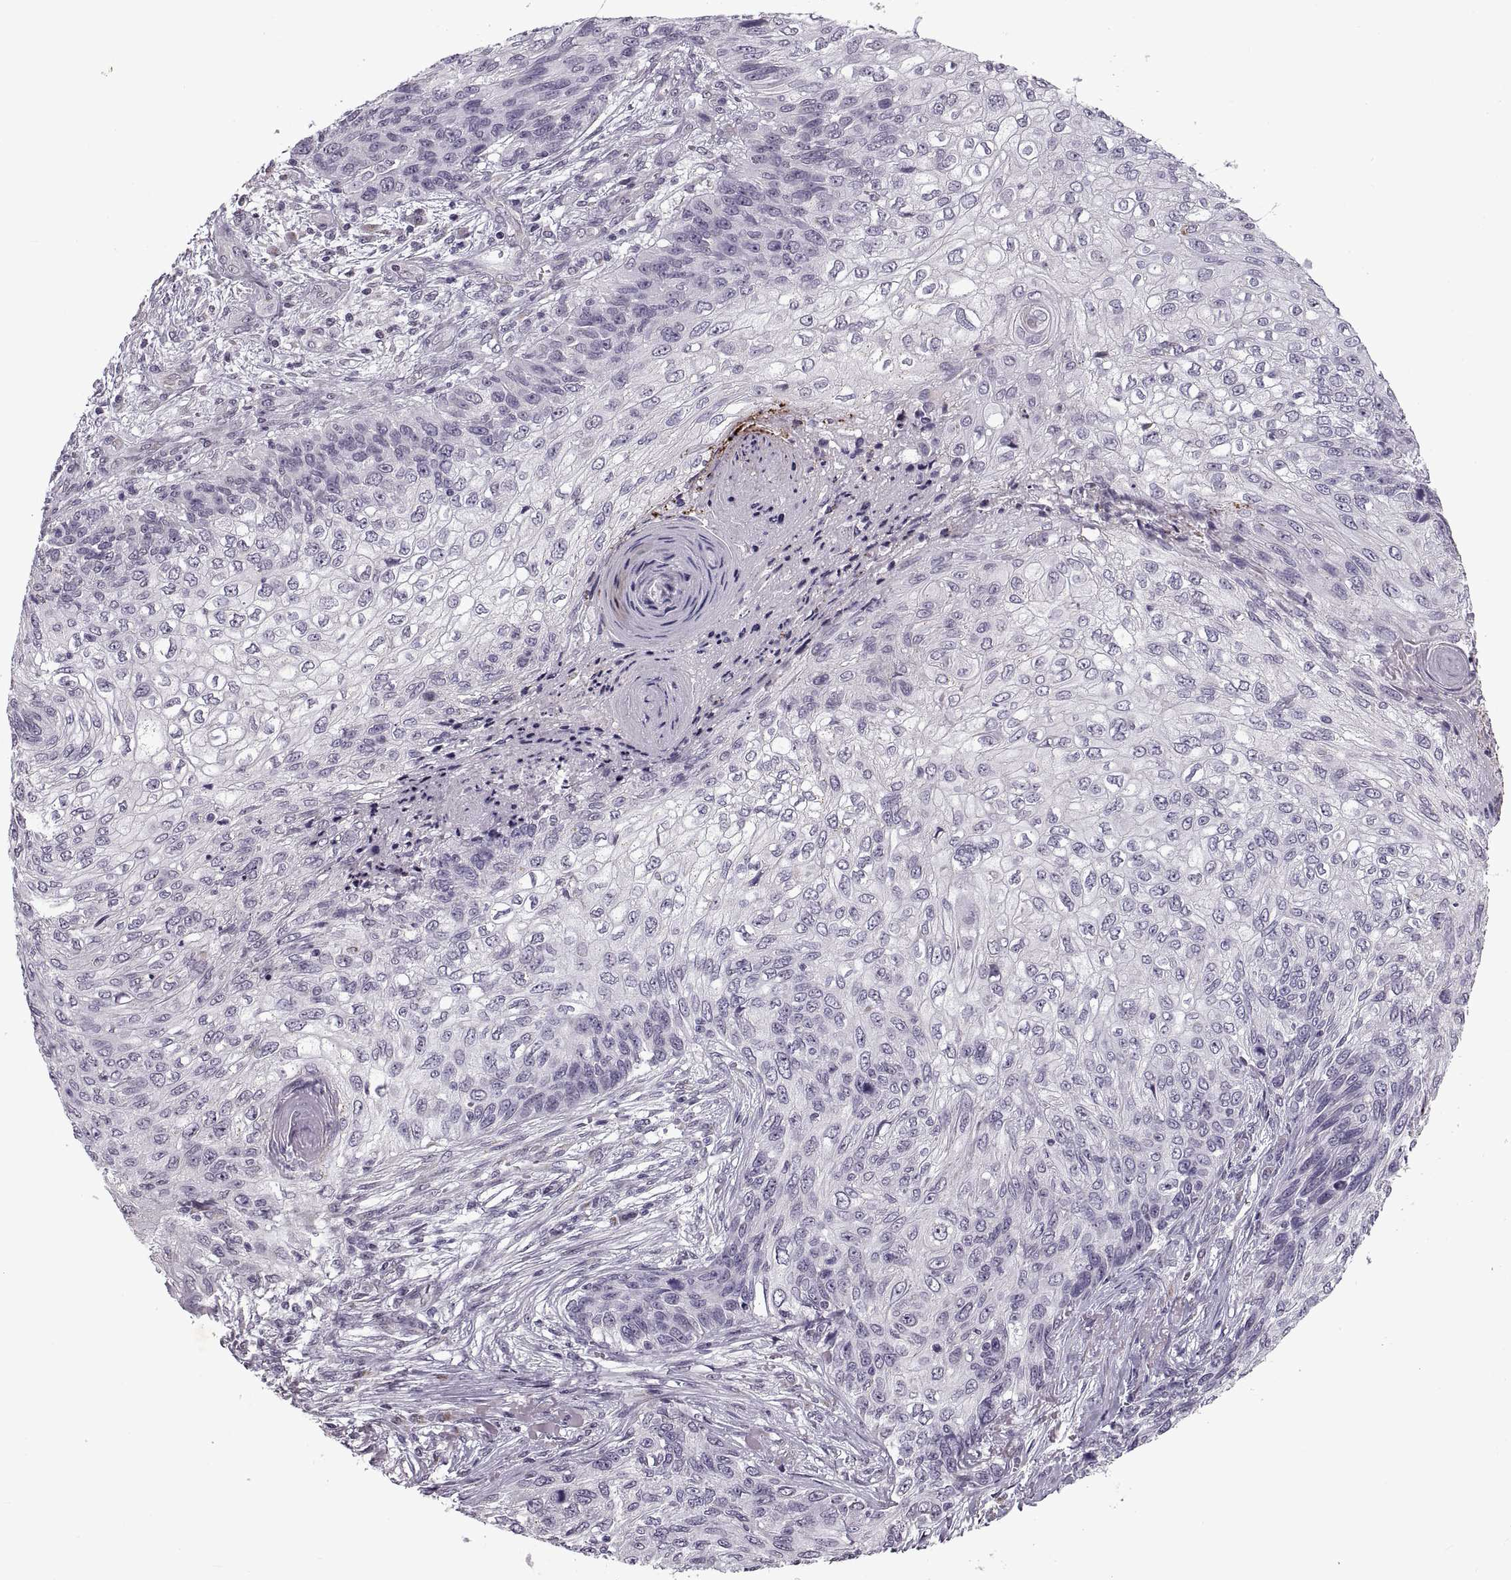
{"staining": {"intensity": "negative", "quantity": "none", "location": "none"}, "tissue": "skin cancer", "cell_type": "Tumor cells", "image_type": "cancer", "snomed": [{"axis": "morphology", "description": "Squamous cell carcinoma, NOS"}, {"axis": "topography", "description": "Skin"}], "caption": "This is an immunohistochemistry photomicrograph of squamous cell carcinoma (skin). There is no staining in tumor cells.", "gene": "PRSS37", "patient": {"sex": "male", "age": 92}}